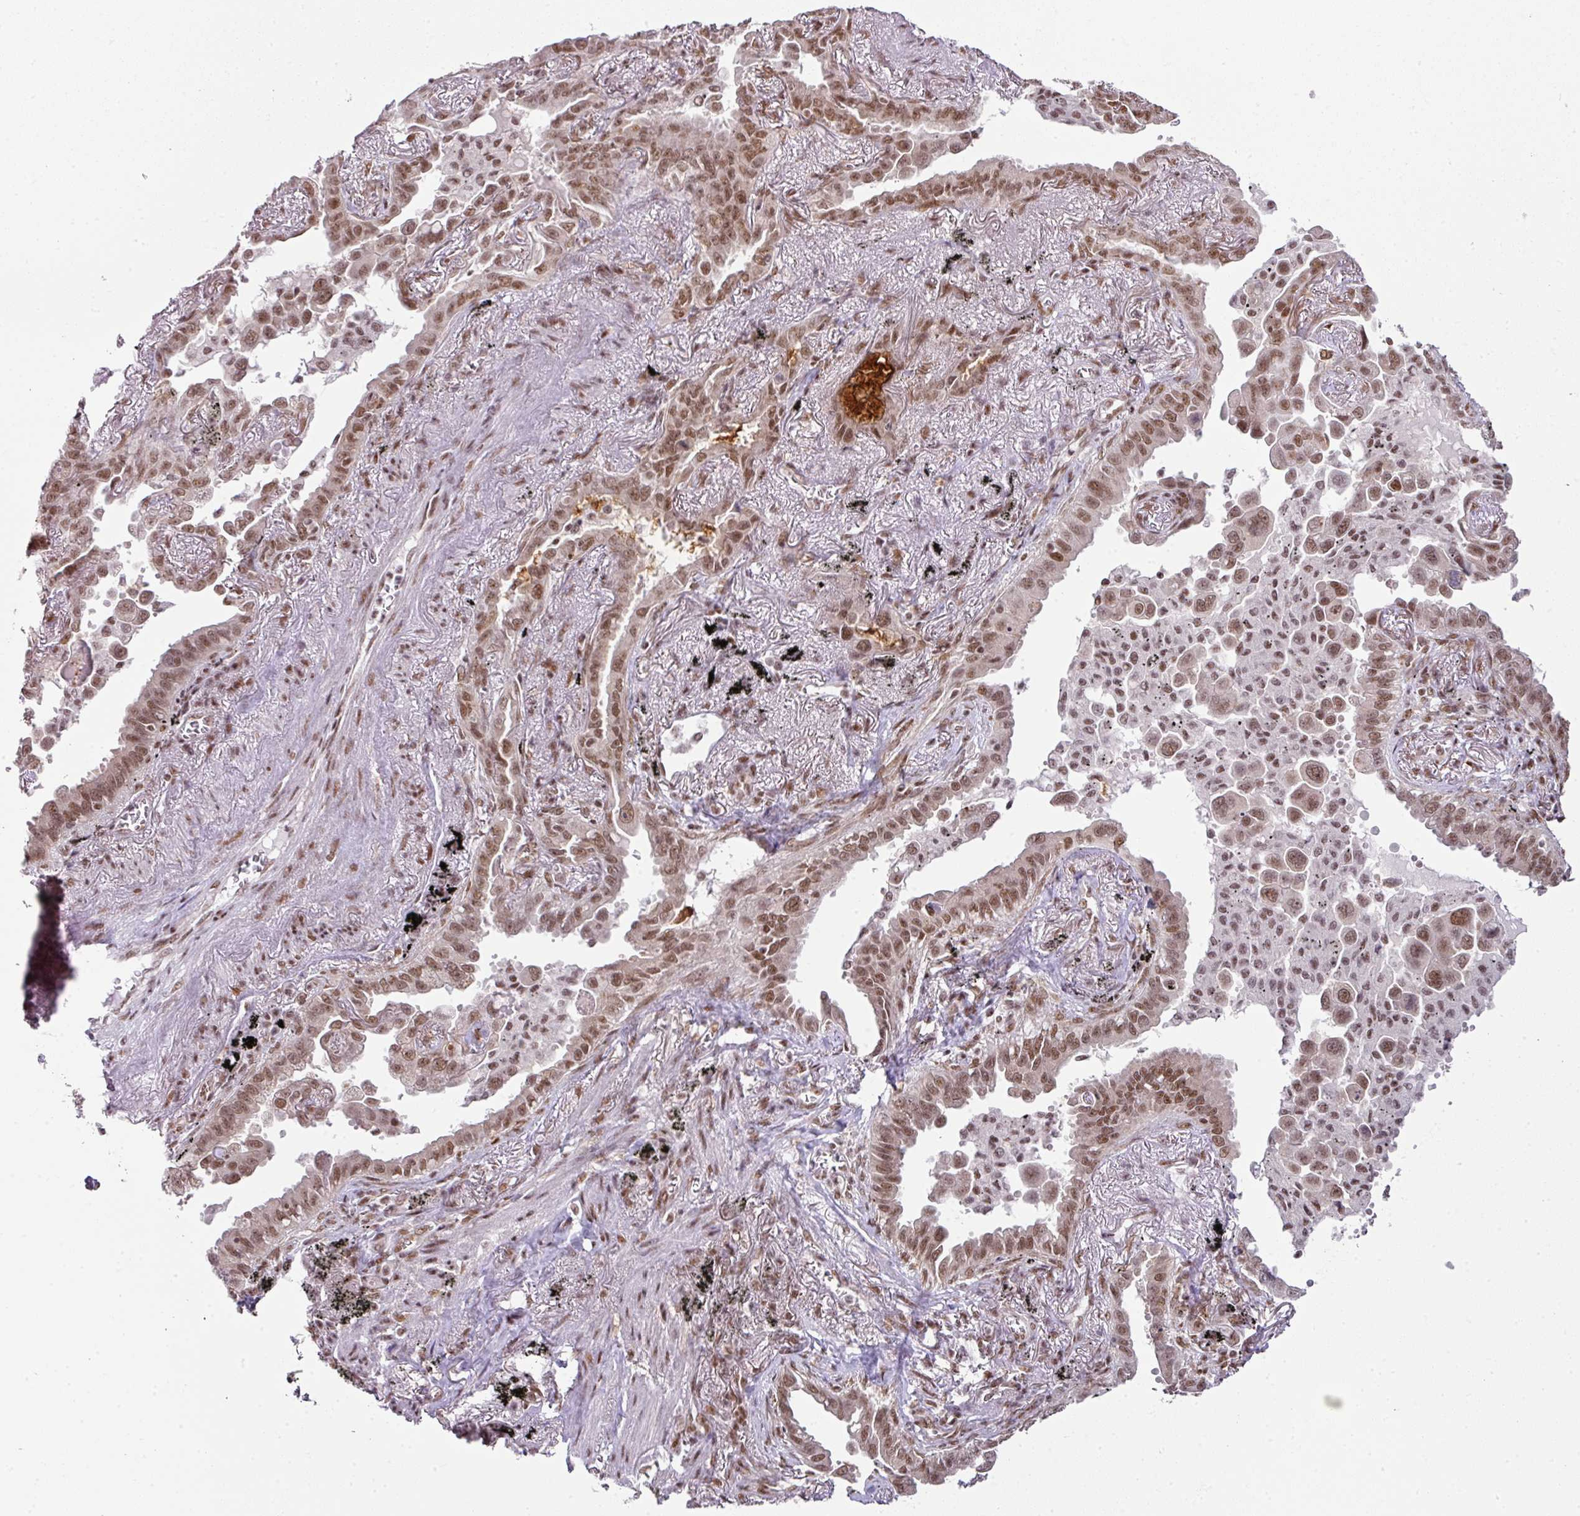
{"staining": {"intensity": "moderate", "quantity": ">75%", "location": "nuclear"}, "tissue": "lung cancer", "cell_type": "Tumor cells", "image_type": "cancer", "snomed": [{"axis": "morphology", "description": "Adenocarcinoma, NOS"}, {"axis": "topography", "description": "Lung"}], "caption": "Protein analysis of lung adenocarcinoma tissue demonstrates moderate nuclear positivity in approximately >75% of tumor cells.", "gene": "NFYA", "patient": {"sex": "male", "age": 67}}